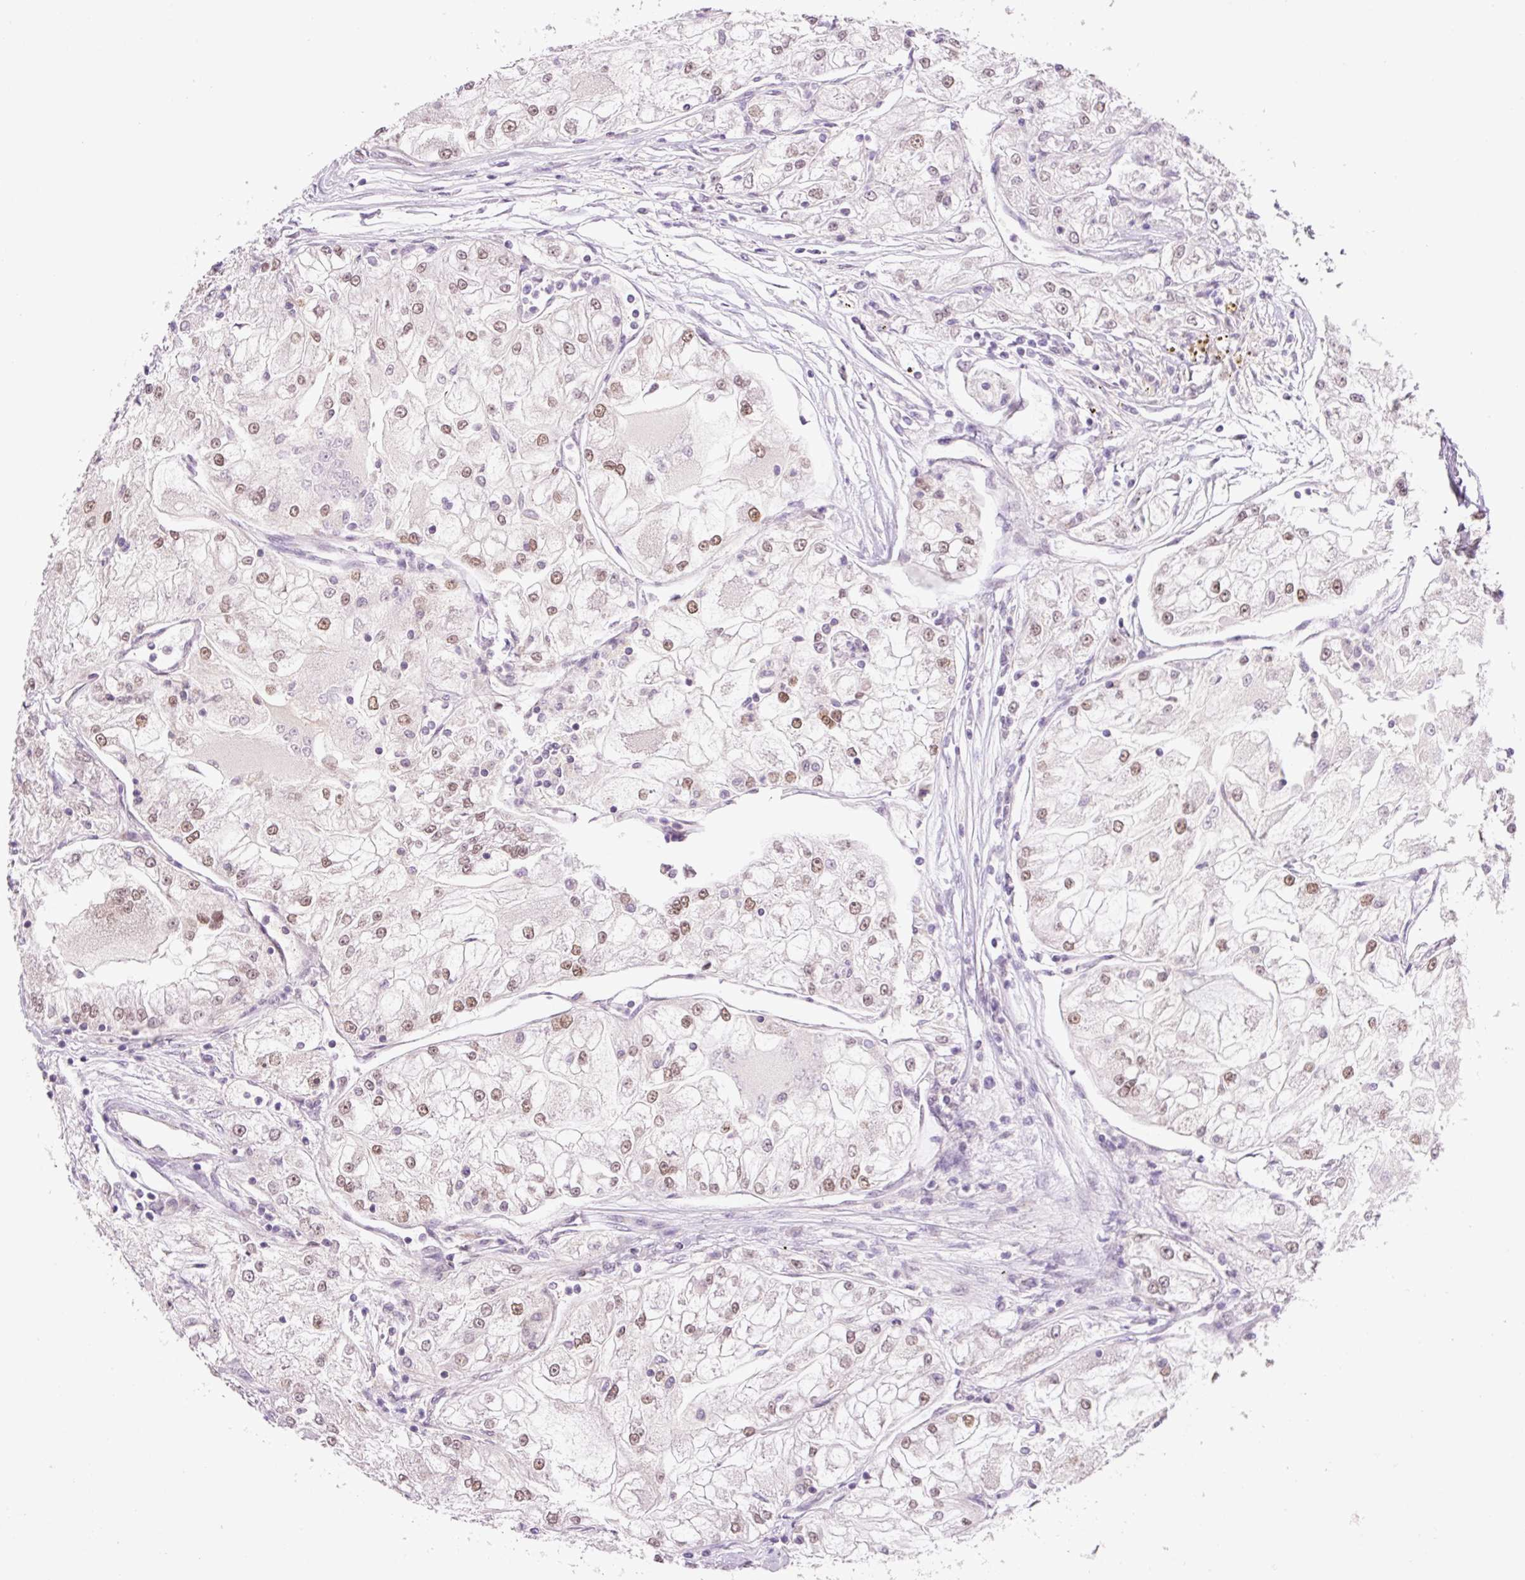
{"staining": {"intensity": "moderate", "quantity": "25%-75%", "location": "nuclear"}, "tissue": "renal cancer", "cell_type": "Tumor cells", "image_type": "cancer", "snomed": [{"axis": "morphology", "description": "Adenocarcinoma, NOS"}, {"axis": "topography", "description": "Kidney"}], "caption": "Human adenocarcinoma (renal) stained for a protein (brown) reveals moderate nuclear positive staining in approximately 25%-75% of tumor cells.", "gene": "PCK2", "patient": {"sex": "female", "age": 72}}